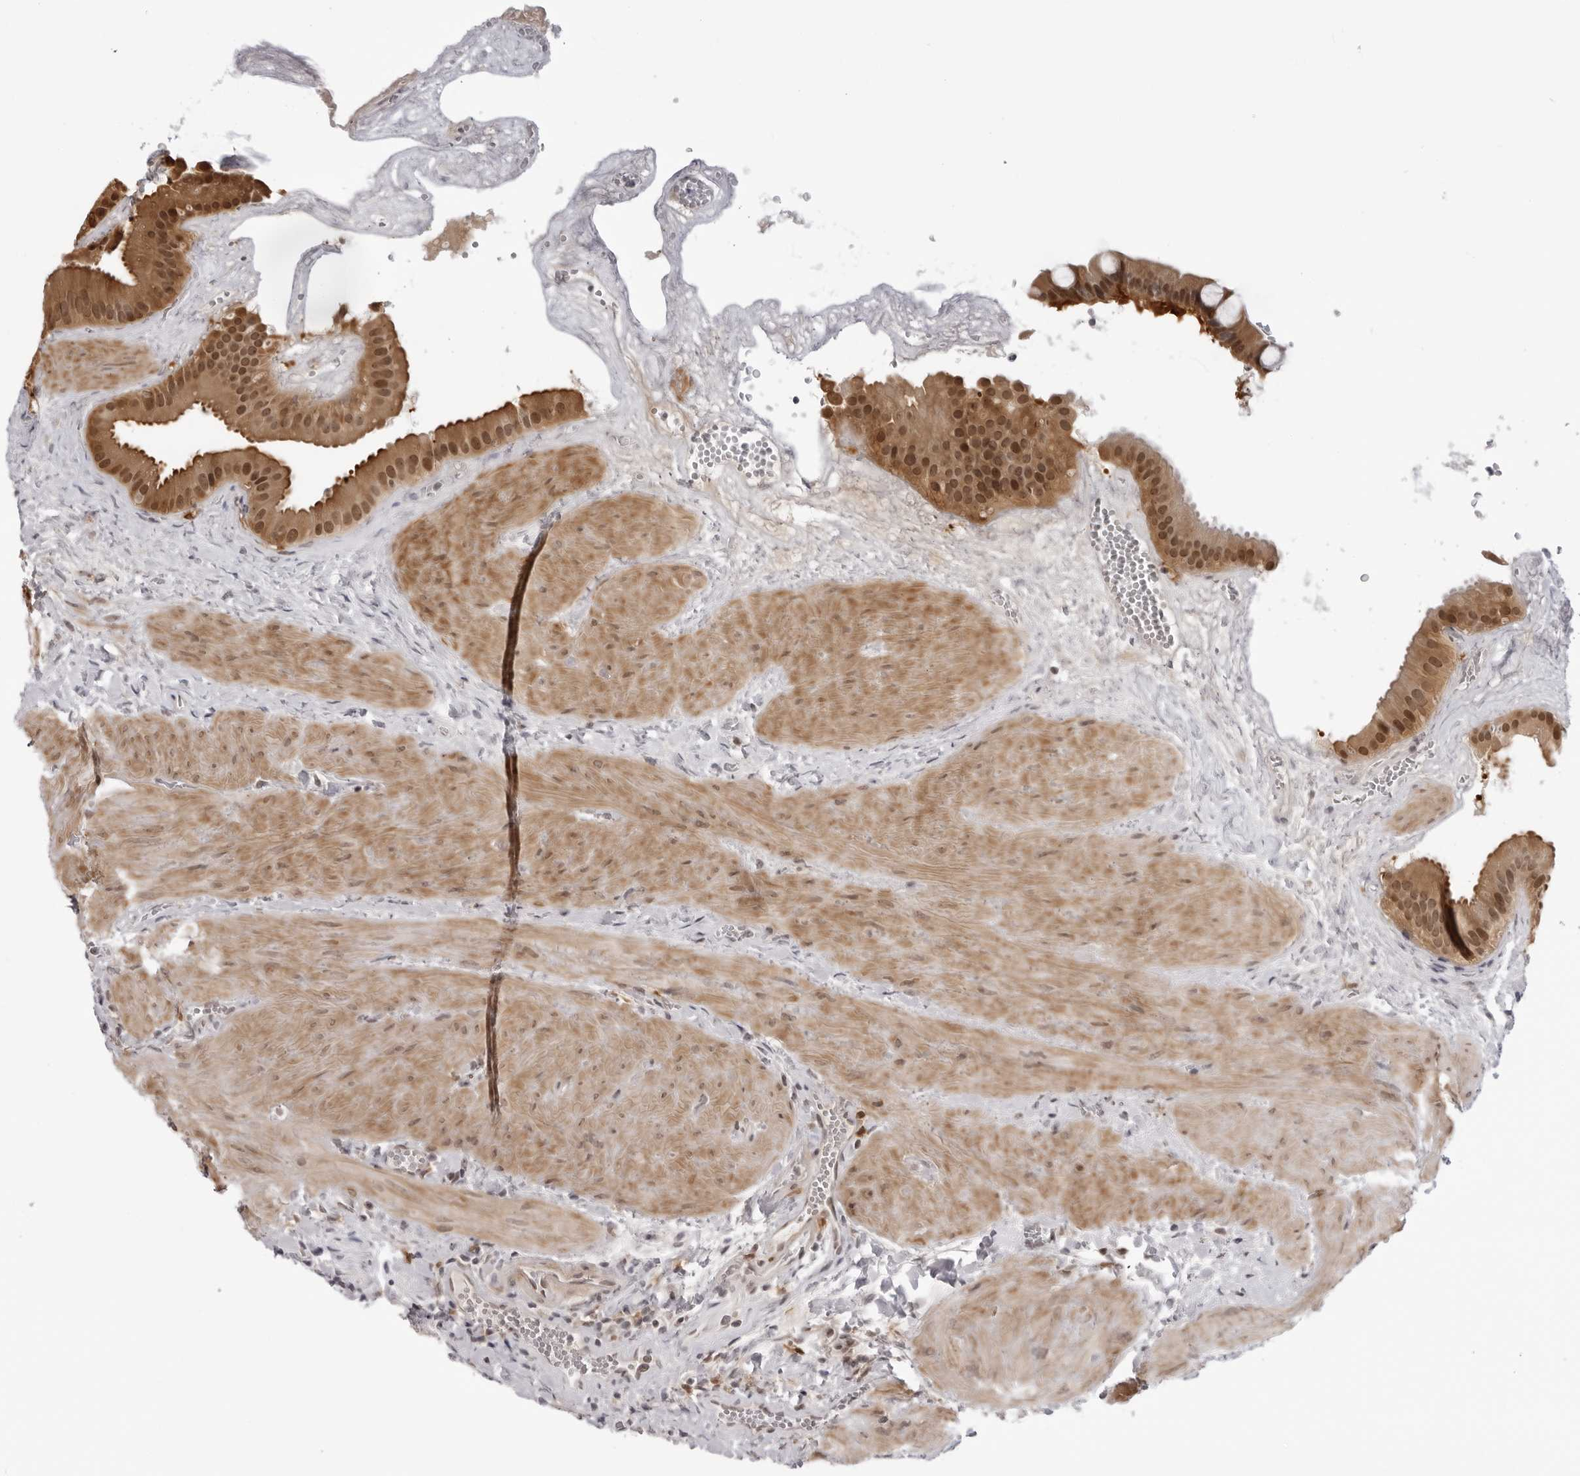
{"staining": {"intensity": "moderate", "quantity": ">75%", "location": "cytoplasmic/membranous,nuclear"}, "tissue": "gallbladder", "cell_type": "Glandular cells", "image_type": "normal", "snomed": [{"axis": "morphology", "description": "Normal tissue, NOS"}, {"axis": "topography", "description": "Gallbladder"}], "caption": "The photomicrograph reveals a brown stain indicating the presence of a protein in the cytoplasmic/membranous,nuclear of glandular cells in gallbladder.", "gene": "SRGAP2", "patient": {"sex": "male", "age": 55}}